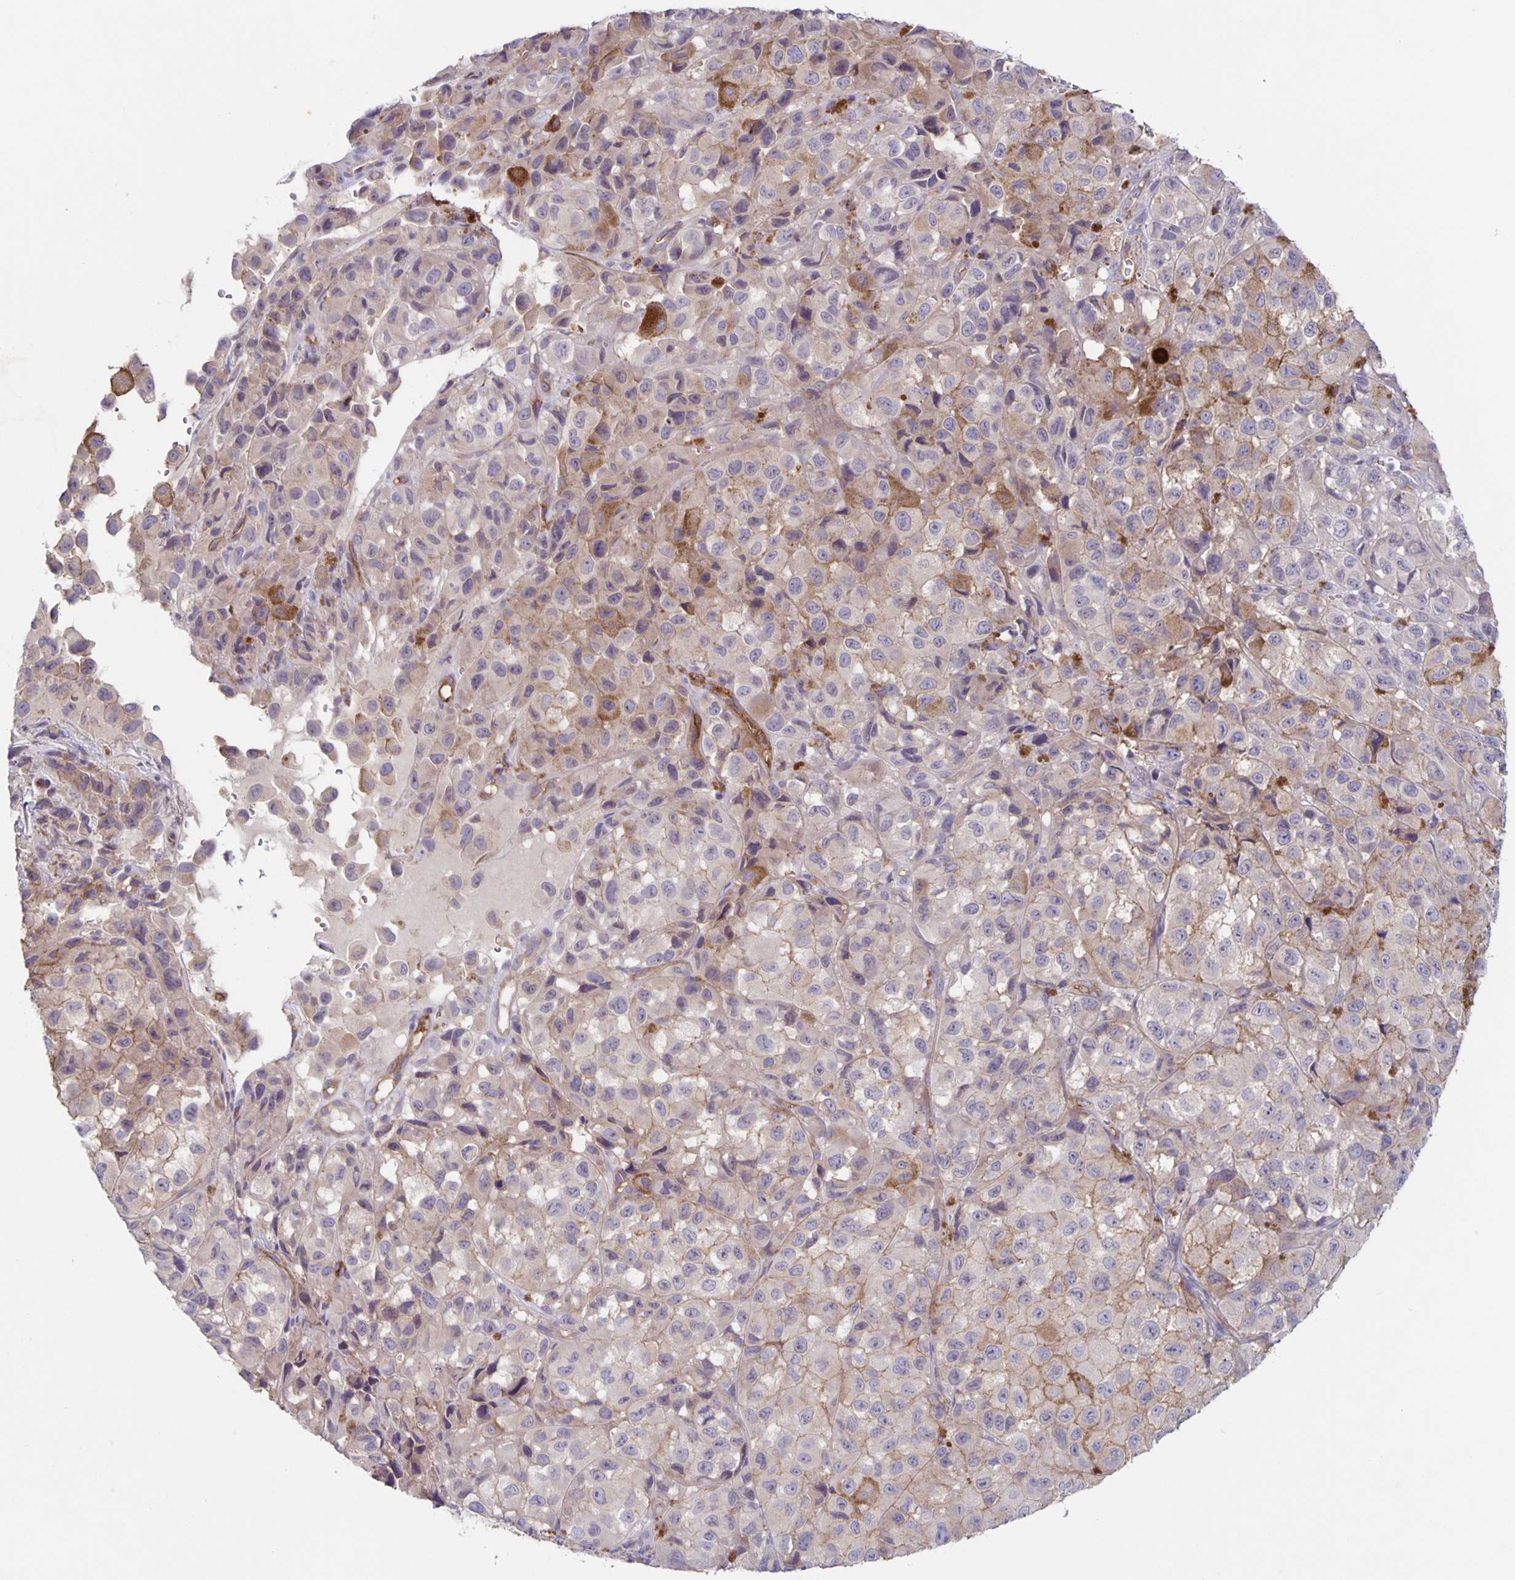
{"staining": {"intensity": "weak", "quantity": "<25%", "location": "cytoplasmic/membranous"}, "tissue": "melanoma", "cell_type": "Tumor cells", "image_type": "cancer", "snomed": [{"axis": "morphology", "description": "Malignant melanoma, NOS"}, {"axis": "topography", "description": "Skin"}], "caption": "Image shows no significant protein expression in tumor cells of malignant melanoma.", "gene": "ITGA2", "patient": {"sex": "male", "age": 93}}